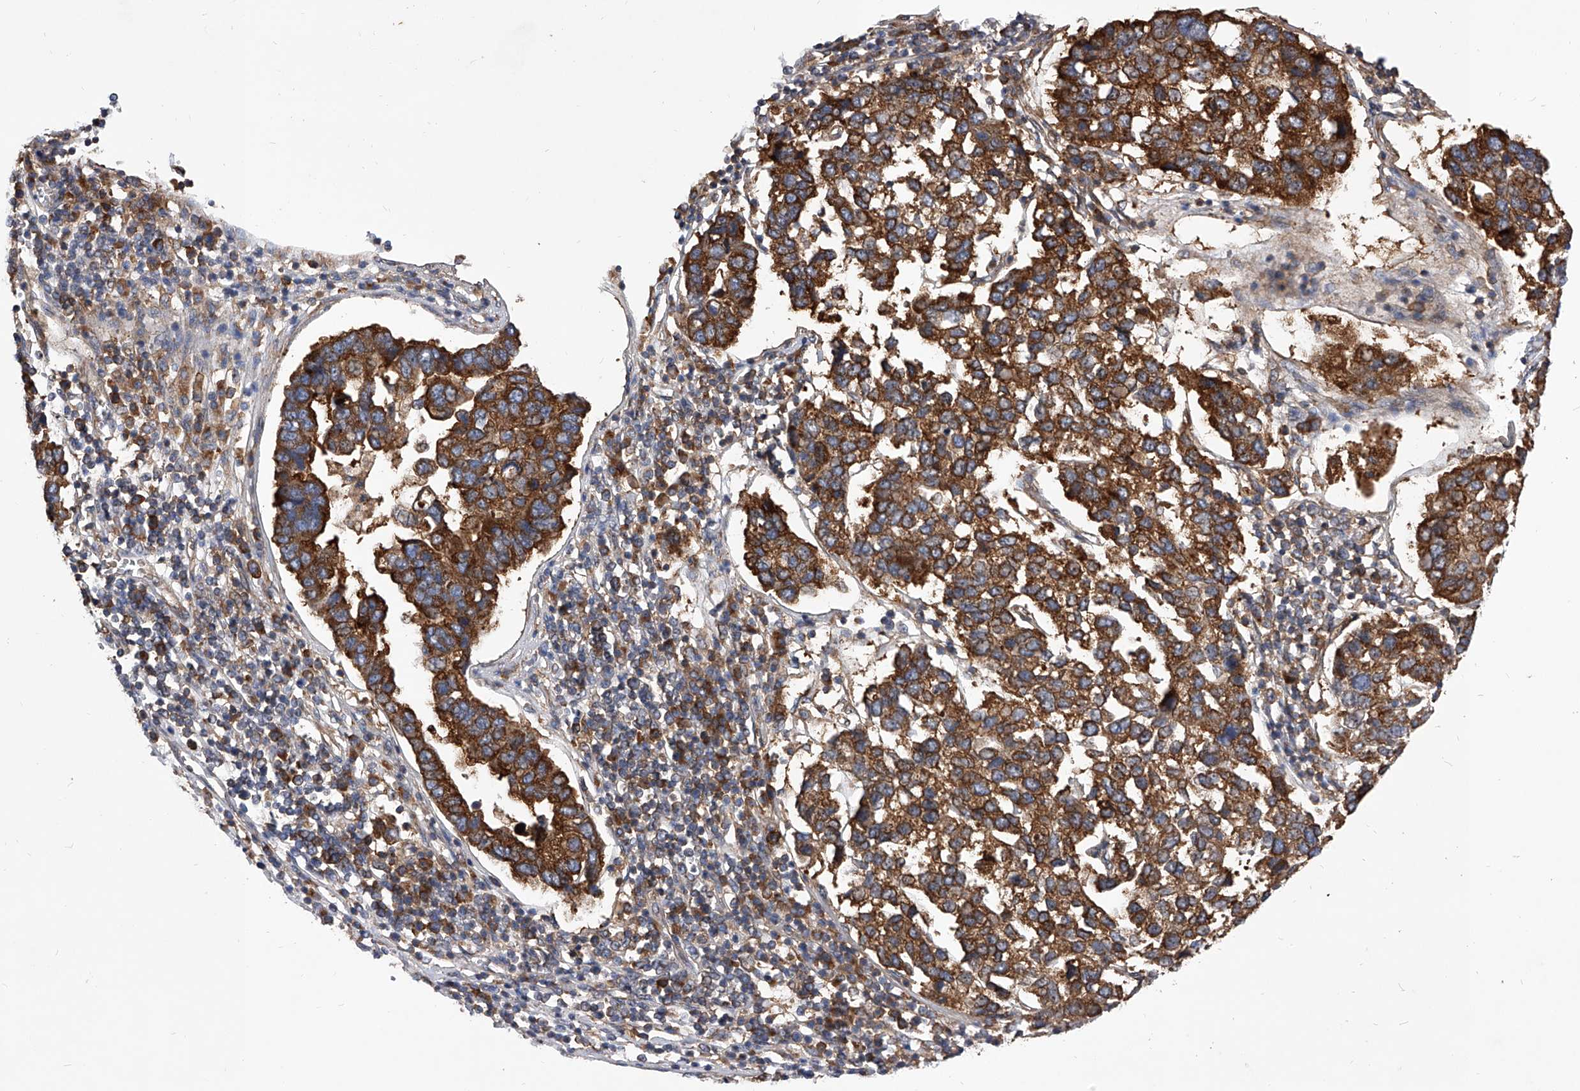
{"staining": {"intensity": "strong", "quantity": ">75%", "location": "cytoplasmic/membranous"}, "tissue": "pancreatic cancer", "cell_type": "Tumor cells", "image_type": "cancer", "snomed": [{"axis": "morphology", "description": "Adenocarcinoma, NOS"}, {"axis": "topography", "description": "Pancreas"}], "caption": "Pancreatic cancer (adenocarcinoma) stained for a protein (brown) displays strong cytoplasmic/membranous positive positivity in approximately >75% of tumor cells.", "gene": "CFAP410", "patient": {"sex": "female", "age": 61}}